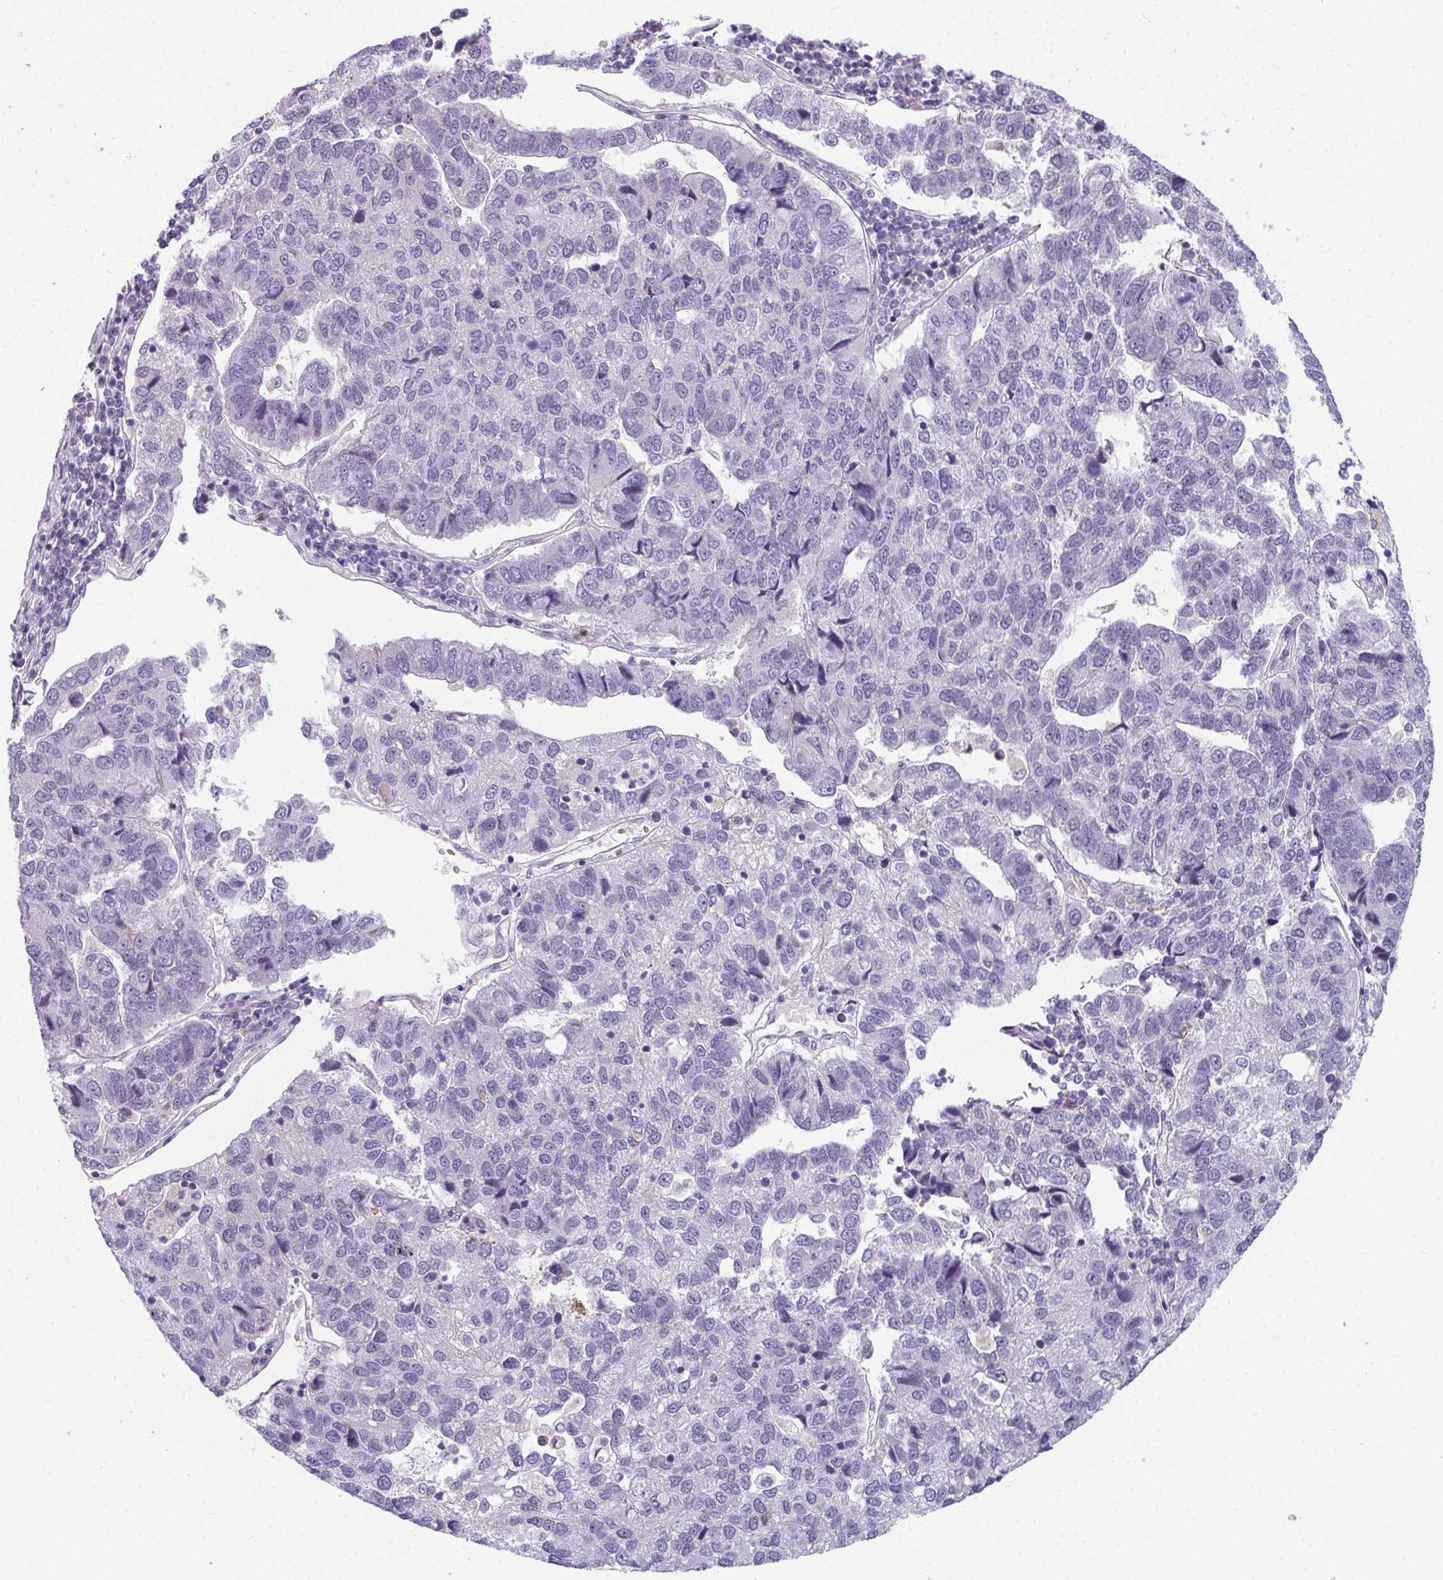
{"staining": {"intensity": "negative", "quantity": "none", "location": "none"}, "tissue": "pancreatic cancer", "cell_type": "Tumor cells", "image_type": "cancer", "snomed": [{"axis": "morphology", "description": "Adenocarcinoma, NOS"}, {"axis": "topography", "description": "Pancreas"}], "caption": "Tumor cells show no significant positivity in adenocarcinoma (pancreatic). (DAB IHC visualized using brightfield microscopy, high magnification).", "gene": "EIF1AD", "patient": {"sex": "female", "age": 61}}